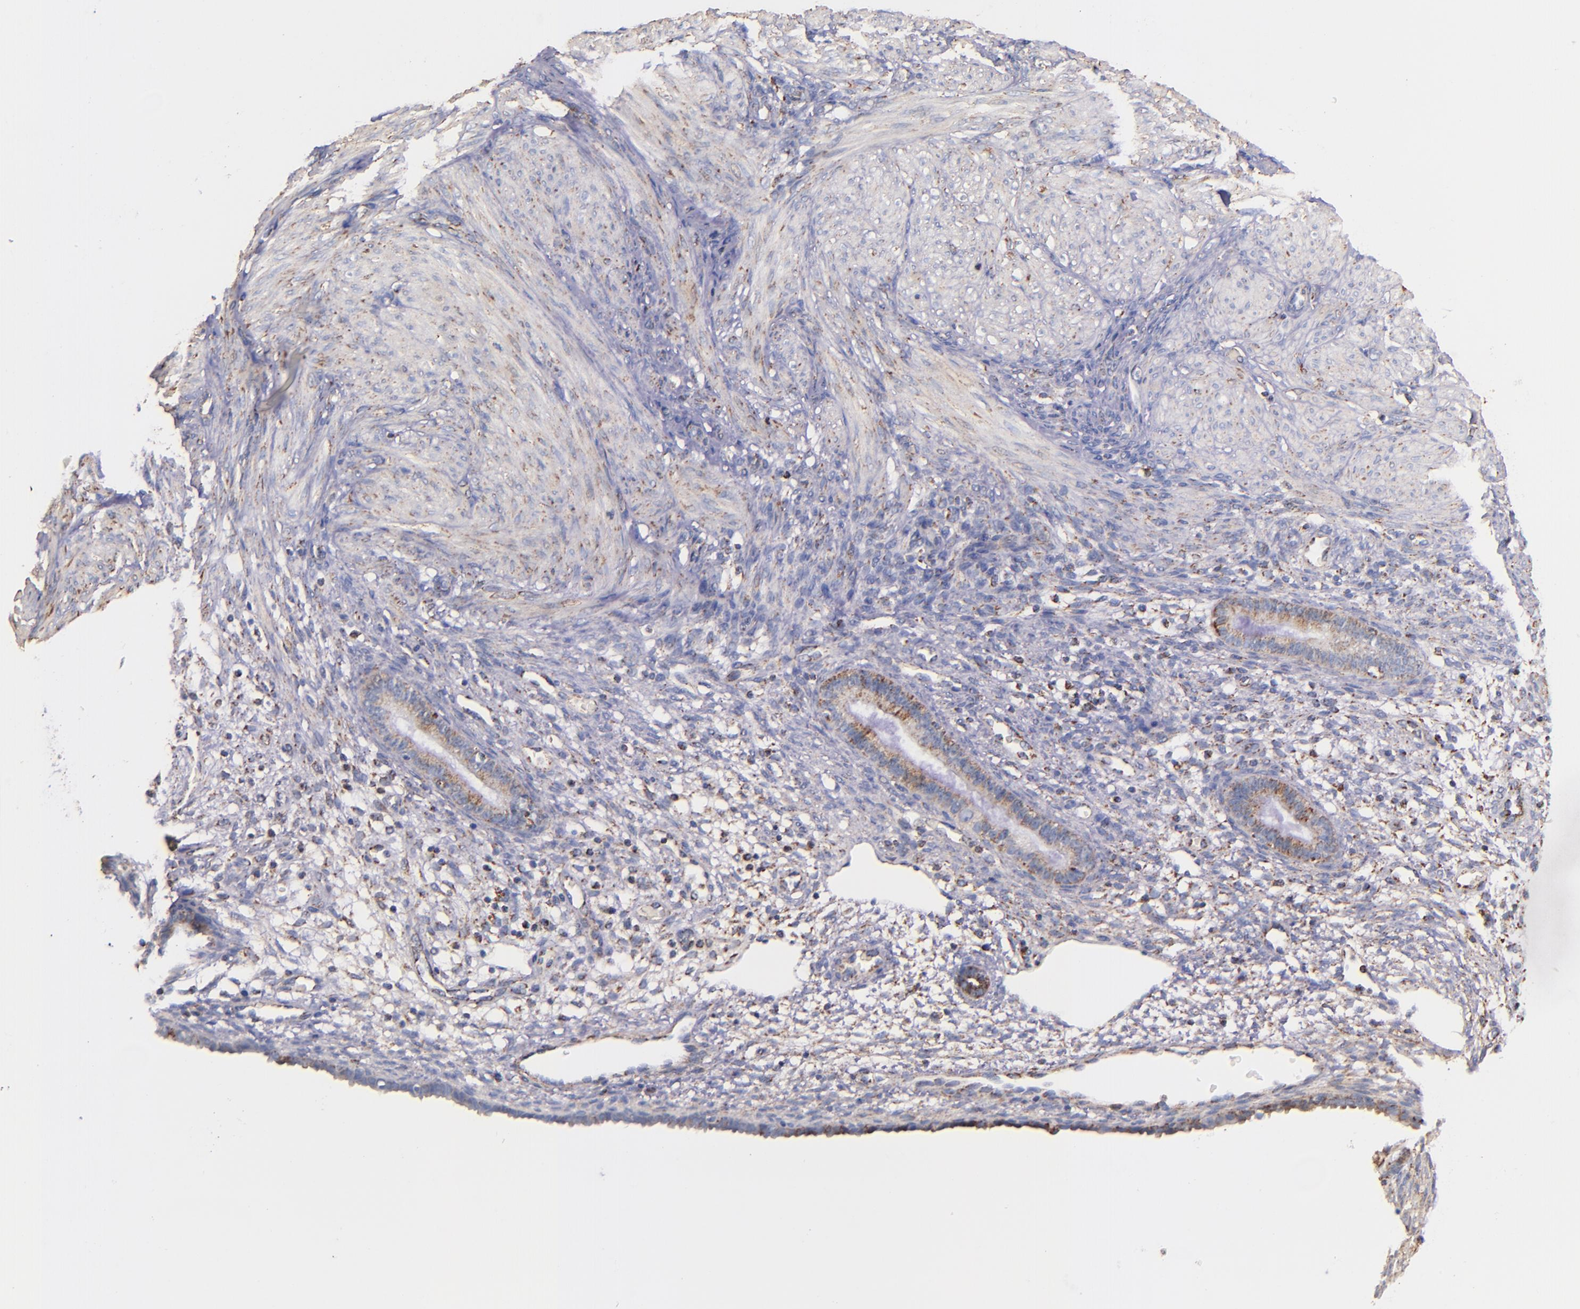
{"staining": {"intensity": "moderate", "quantity": "25%-75%", "location": "cytoplasmic/membranous"}, "tissue": "endometrium", "cell_type": "Cells in endometrial stroma", "image_type": "normal", "snomed": [{"axis": "morphology", "description": "Normal tissue, NOS"}, {"axis": "topography", "description": "Endometrium"}], "caption": "Protein analysis of normal endometrium shows moderate cytoplasmic/membranous expression in approximately 25%-75% of cells in endometrial stroma.", "gene": "IDH3G", "patient": {"sex": "female", "age": 72}}